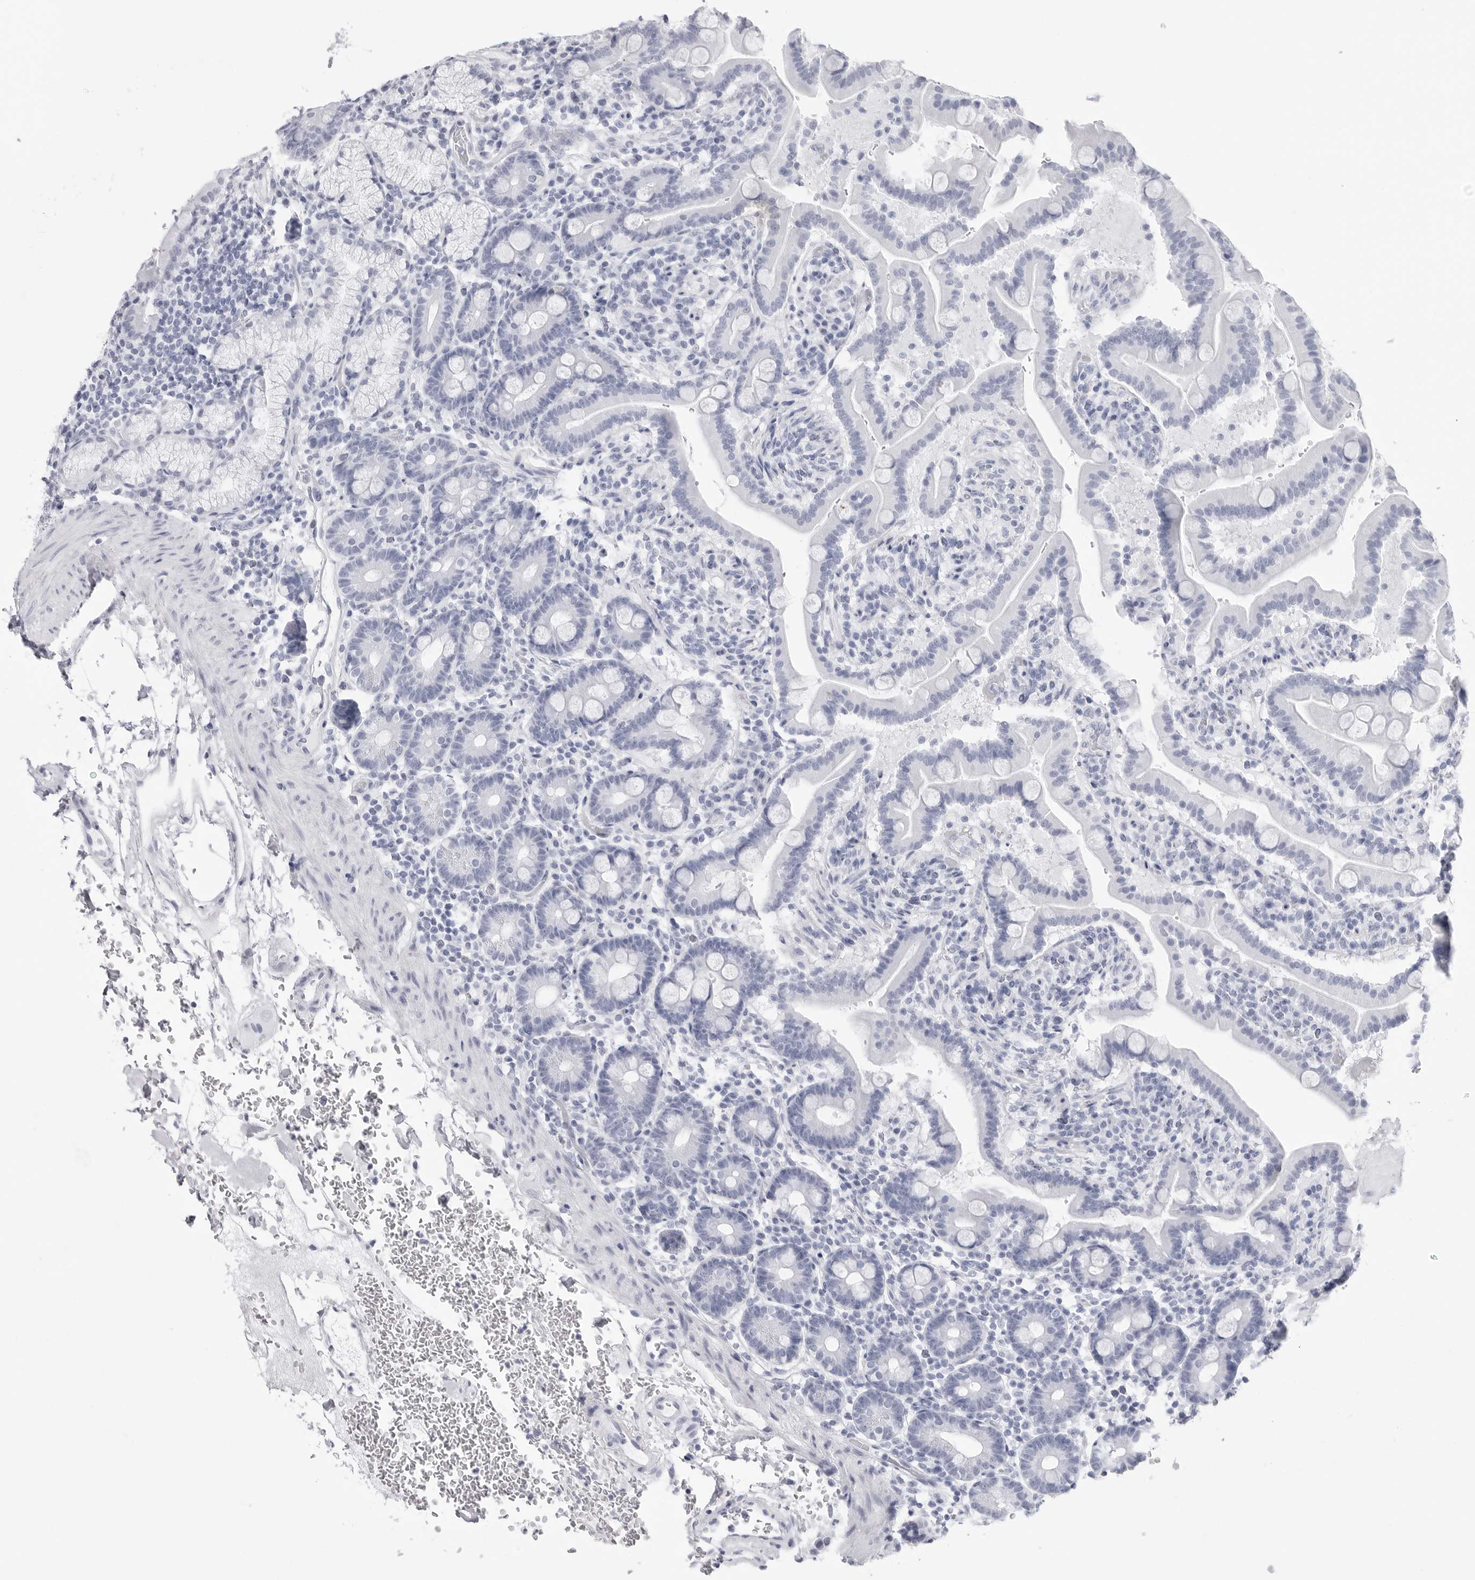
{"staining": {"intensity": "negative", "quantity": "none", "location": "none"}, "tissue": "duodenum", "cell_type": "Glandular cells", "image_type": "normal", "snomed": [{"axis": "morphology", "description": "Normal tissue, NOS"}, {"axis": "topography", "description": "Duodenum"}], "caption": "IHC of normal duodenum reveals no expression in glandular cells.", "gene": "CST2", "patient": {"sex": "male", "age": 54}}